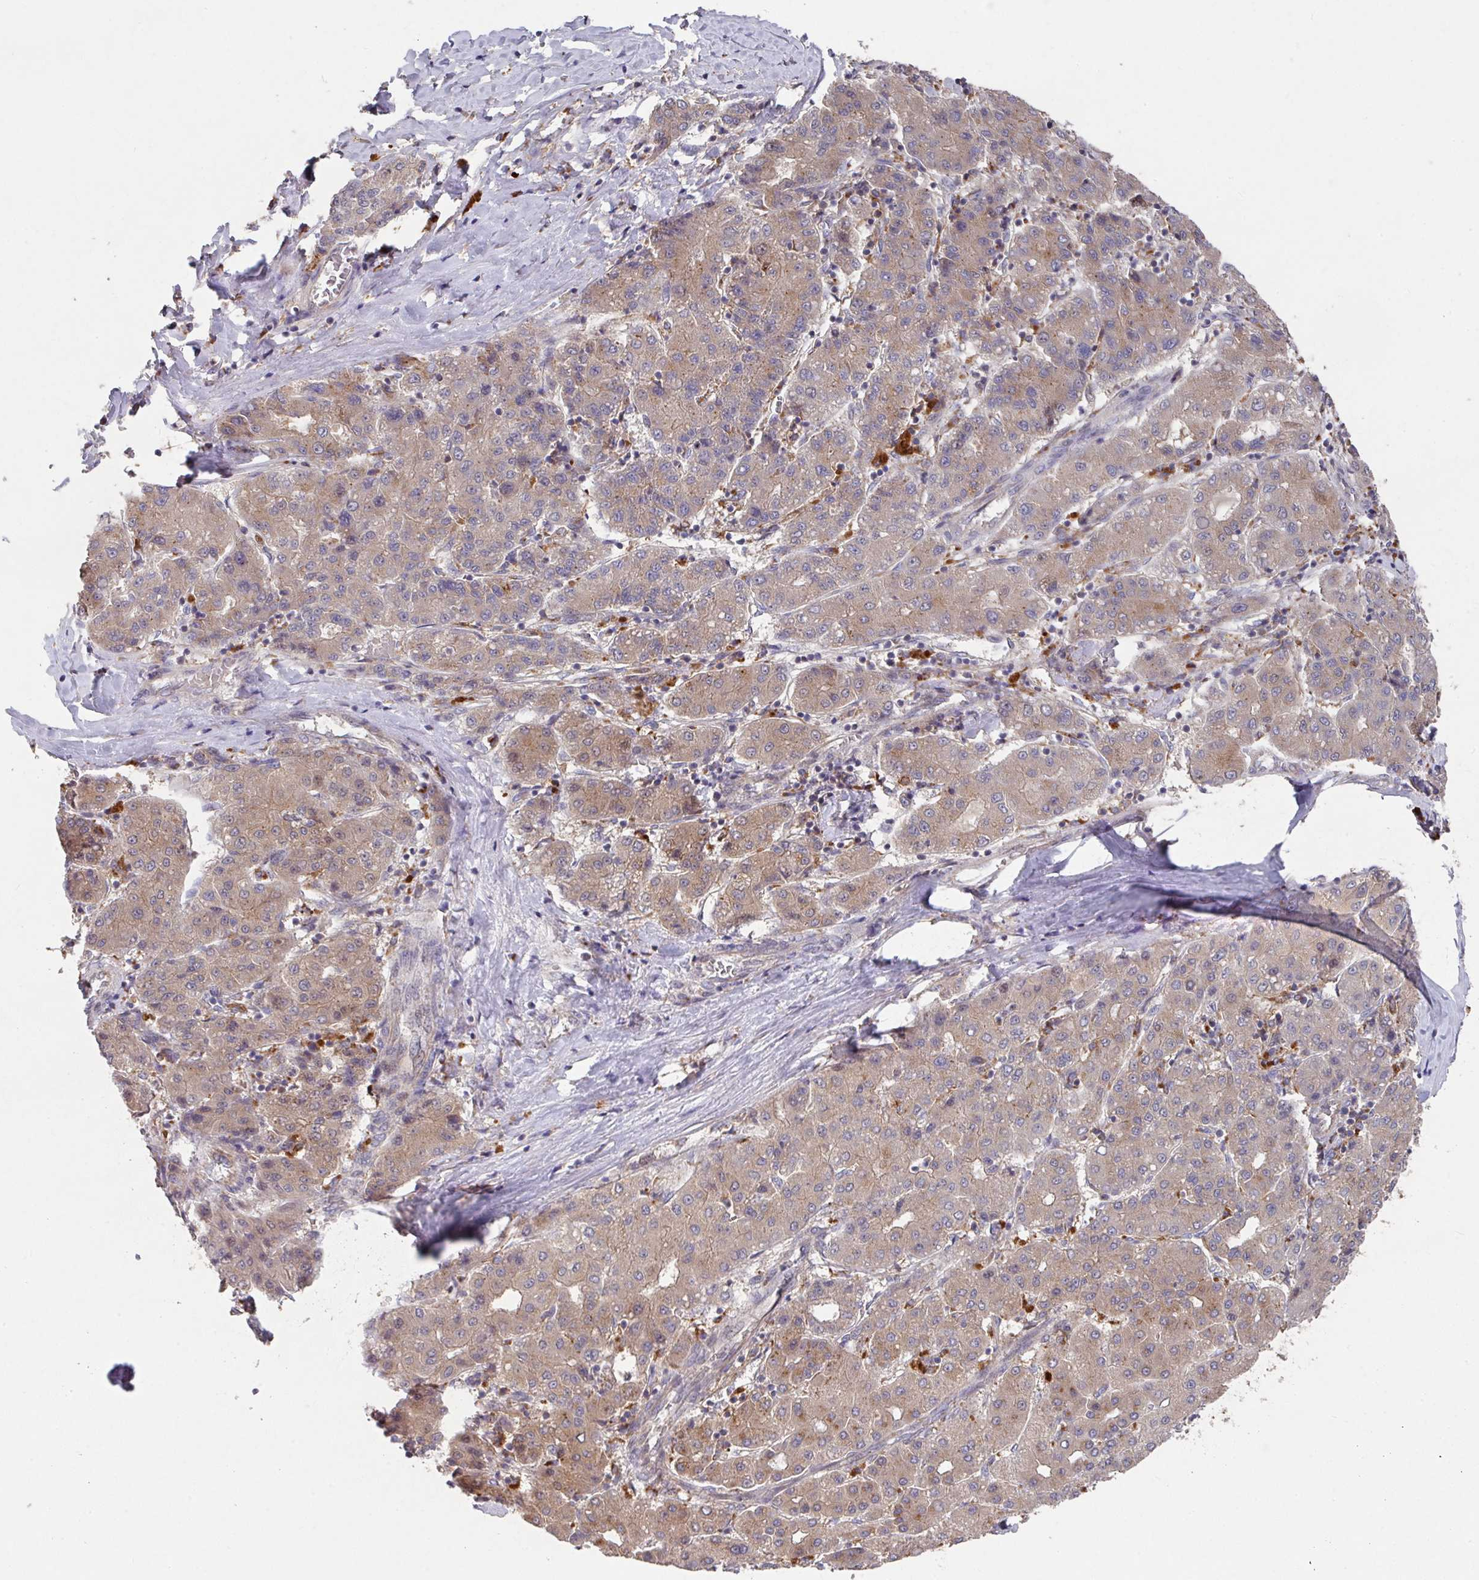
{"staining": {"intensity": "weak", "quantity": ">75%", "location": "cytoplasmic/membranous"}, "tissue": "liver cancer", "cell_type": "Tumor cells", "image_type": "cancer", "snomed": [{"axis": "morphology", "description": "Carcinoma, Hepatocellular, NOS"}, {"axis": "topography", "description": "Liver"}], "caption": "This histopathology image reveals immunohistochemistry staining of liver cancer, with low weak cytoplasmic/membranous expression in approximately >75% of tumor cells.", "gene": "TRIM14", "patient": {"sex": "male", "age": 65}}